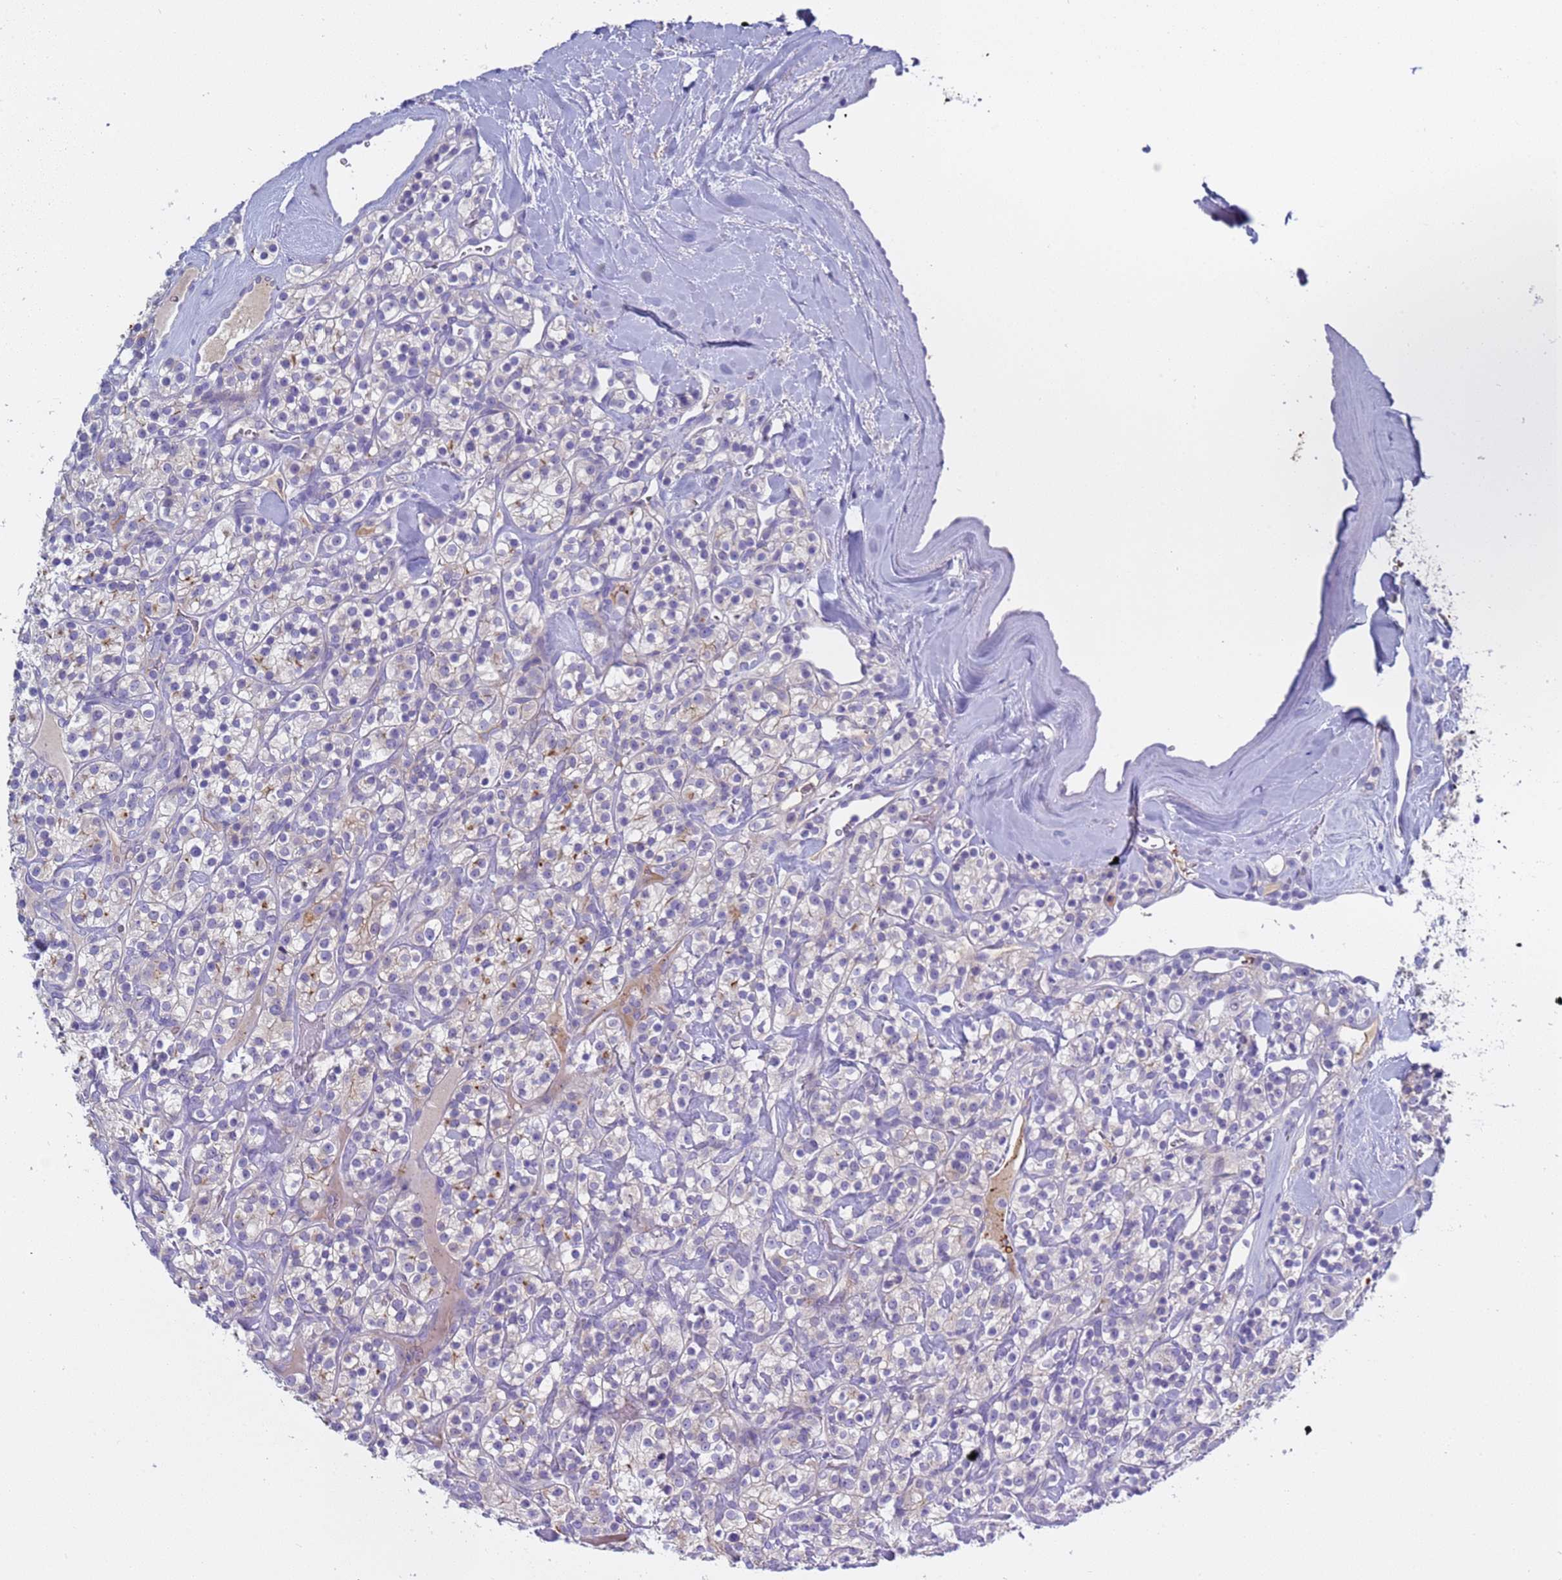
{"staining": {"intensity": "negative", "quantity": "none", "location": "none"}, "tissue": "renal cancer", "cell_type": "Tumor cells", "image_type": "cancer", "snomed": [{"axis": "morphology", "description": "Adenocarcinoma, NOS"}, {"axis": "topography", "description": "Kidney"}], "caption": "Adenocarcinoma (renal) stained for a protein using immunohistochemistry shows no positivity tumor cells.", "gene": "C4orf46", "patient": {"sex": "male", "age": 77}}